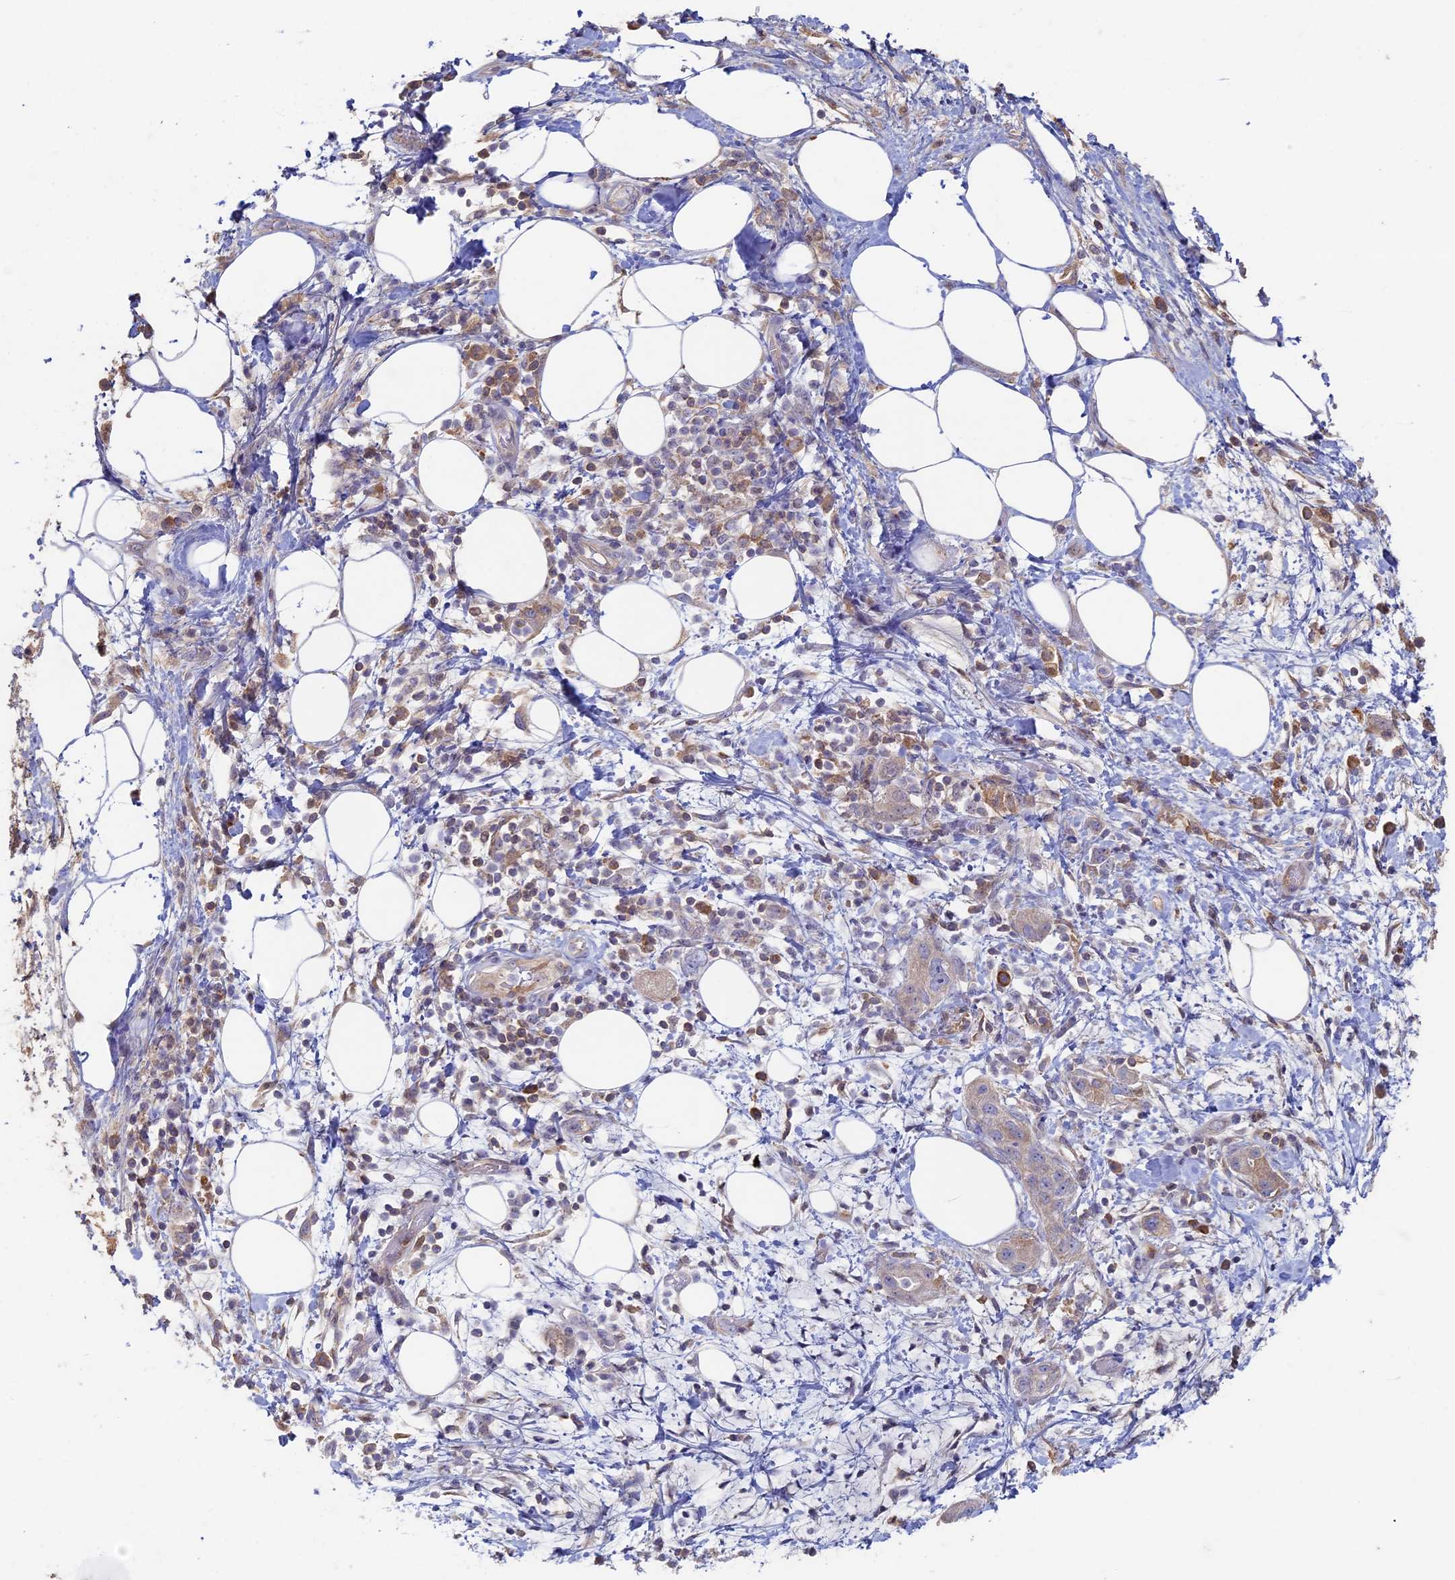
{"staining": {"intensity": "moderate", "quantity": "25%-75%", "location": "cytoplasmic/membranous"}, "tissue": "pancreatic cancer", "cell_type": "Tumor cells", "image_type": "cancer", "snomed": [{"axis": "morphology", "description": "Adenocarcinoma, NOS"}, {"axis": "topography", "description": "Pancreas"}], "caption": "Adenocarcinoma (pancreatic) was stained to show a protein in brown. There is medium levels of moderate cytoplasmic/membranous staining in approximately 25%-75% of tumor cells. (DAB IHC, brown staining for protein, blue staining for nuclei).", "gene": "RCCD1", "patient": {"sex": "female", "age": 73}}